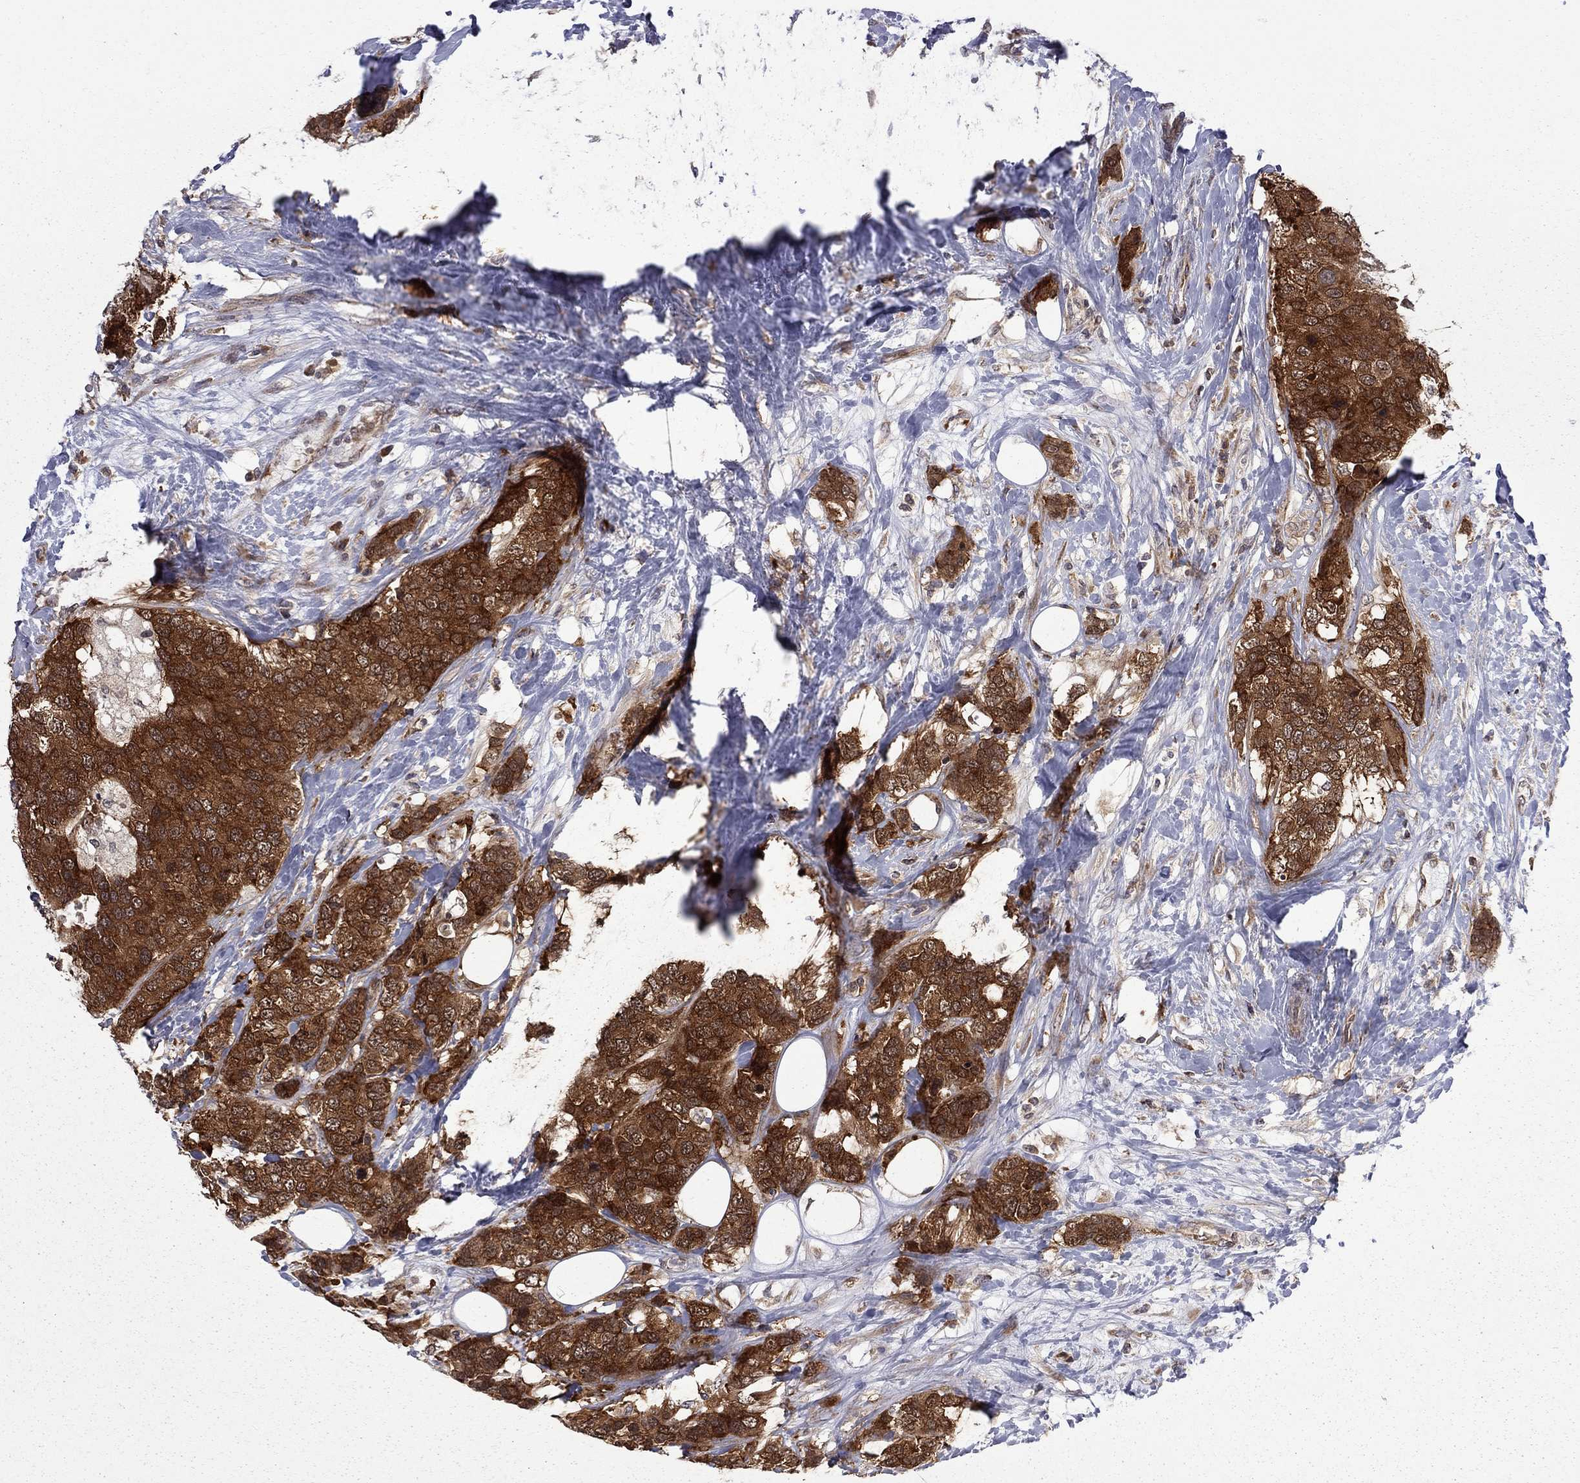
{"staining": {"intensity": "strong", "quantity": ">75%", "location": "cytoplasmic/membranous"}, "tissue": "breast cancer", "cell_type": "Tumor cells", "image_type": "cancer", "snomed": [{"axis": "morphology", "description": "Lobular carcinoma"}, {"axis": "topography", "description": "Breast"}], "caption": "Strong cytoplasmic/membranous staining for a protein is appreciated in about >75% of tumor cells of breast cancer (lobular carcinoma) using immunohistochemistry.", "gene": "NAA50", "patient": {"sex": "female", "age": 59}}